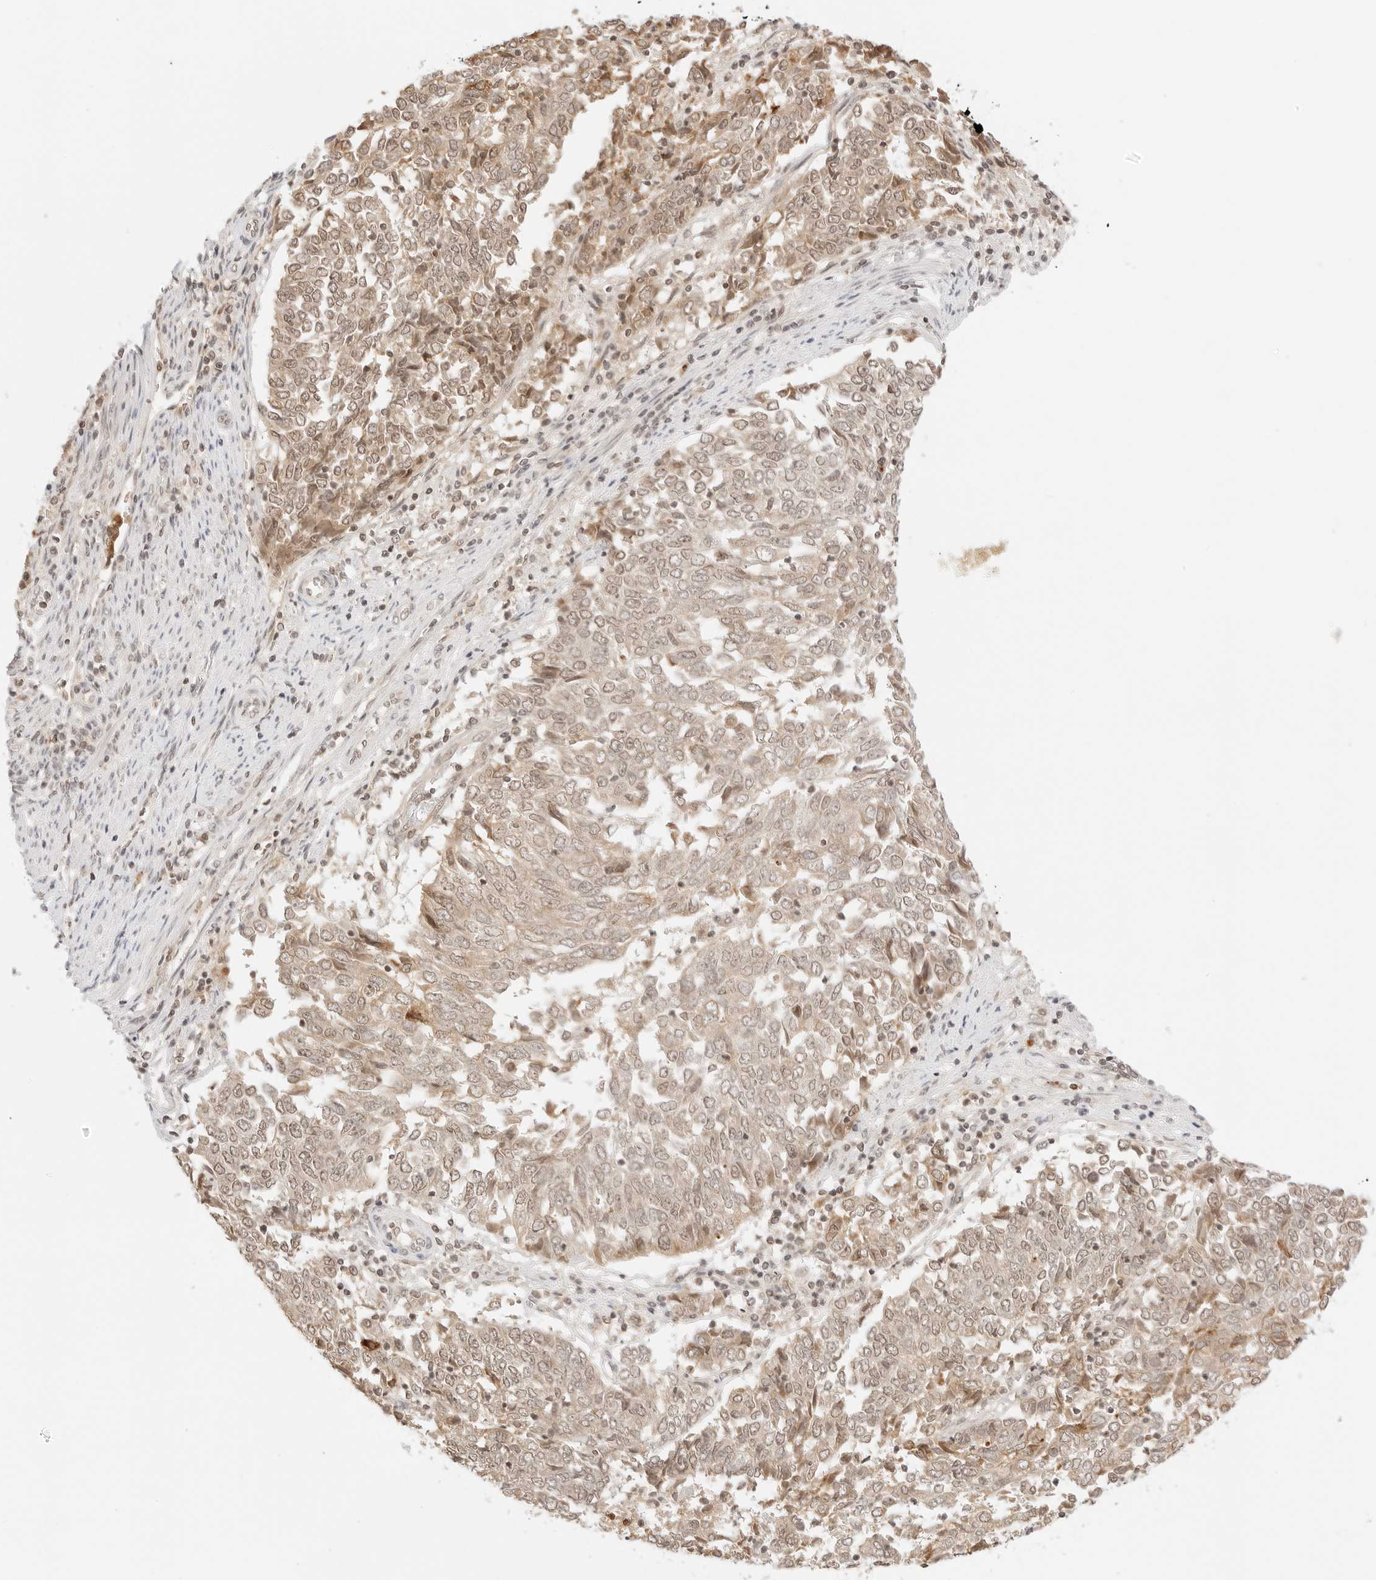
{"staining": {"intensity": "moderate", "quantity": ">75%", "location": "cytoplasmic/membranous,nuclear"}, "tissue": "endometrial cancer", "cell_type": "Tumor cells", "image_type": "cancer", "snomed": [{"axis": "morphology", "description": "Adenocarcinoma, NOS"}, {"axis": "topography", "description": "Endometrium"}], "caption": "High-magnification brightfield microscopy of endometrial adenocarcinoma stained with DAB (brown) and counterstained with hematoxylin (blue). tumor cells exhibit moderate cytoplasmic/membranous and nuclear staining is present in approximately>75% of cells.", "gene": "SEPTIN4", "patient": {"sex": "female", "age": 80}}